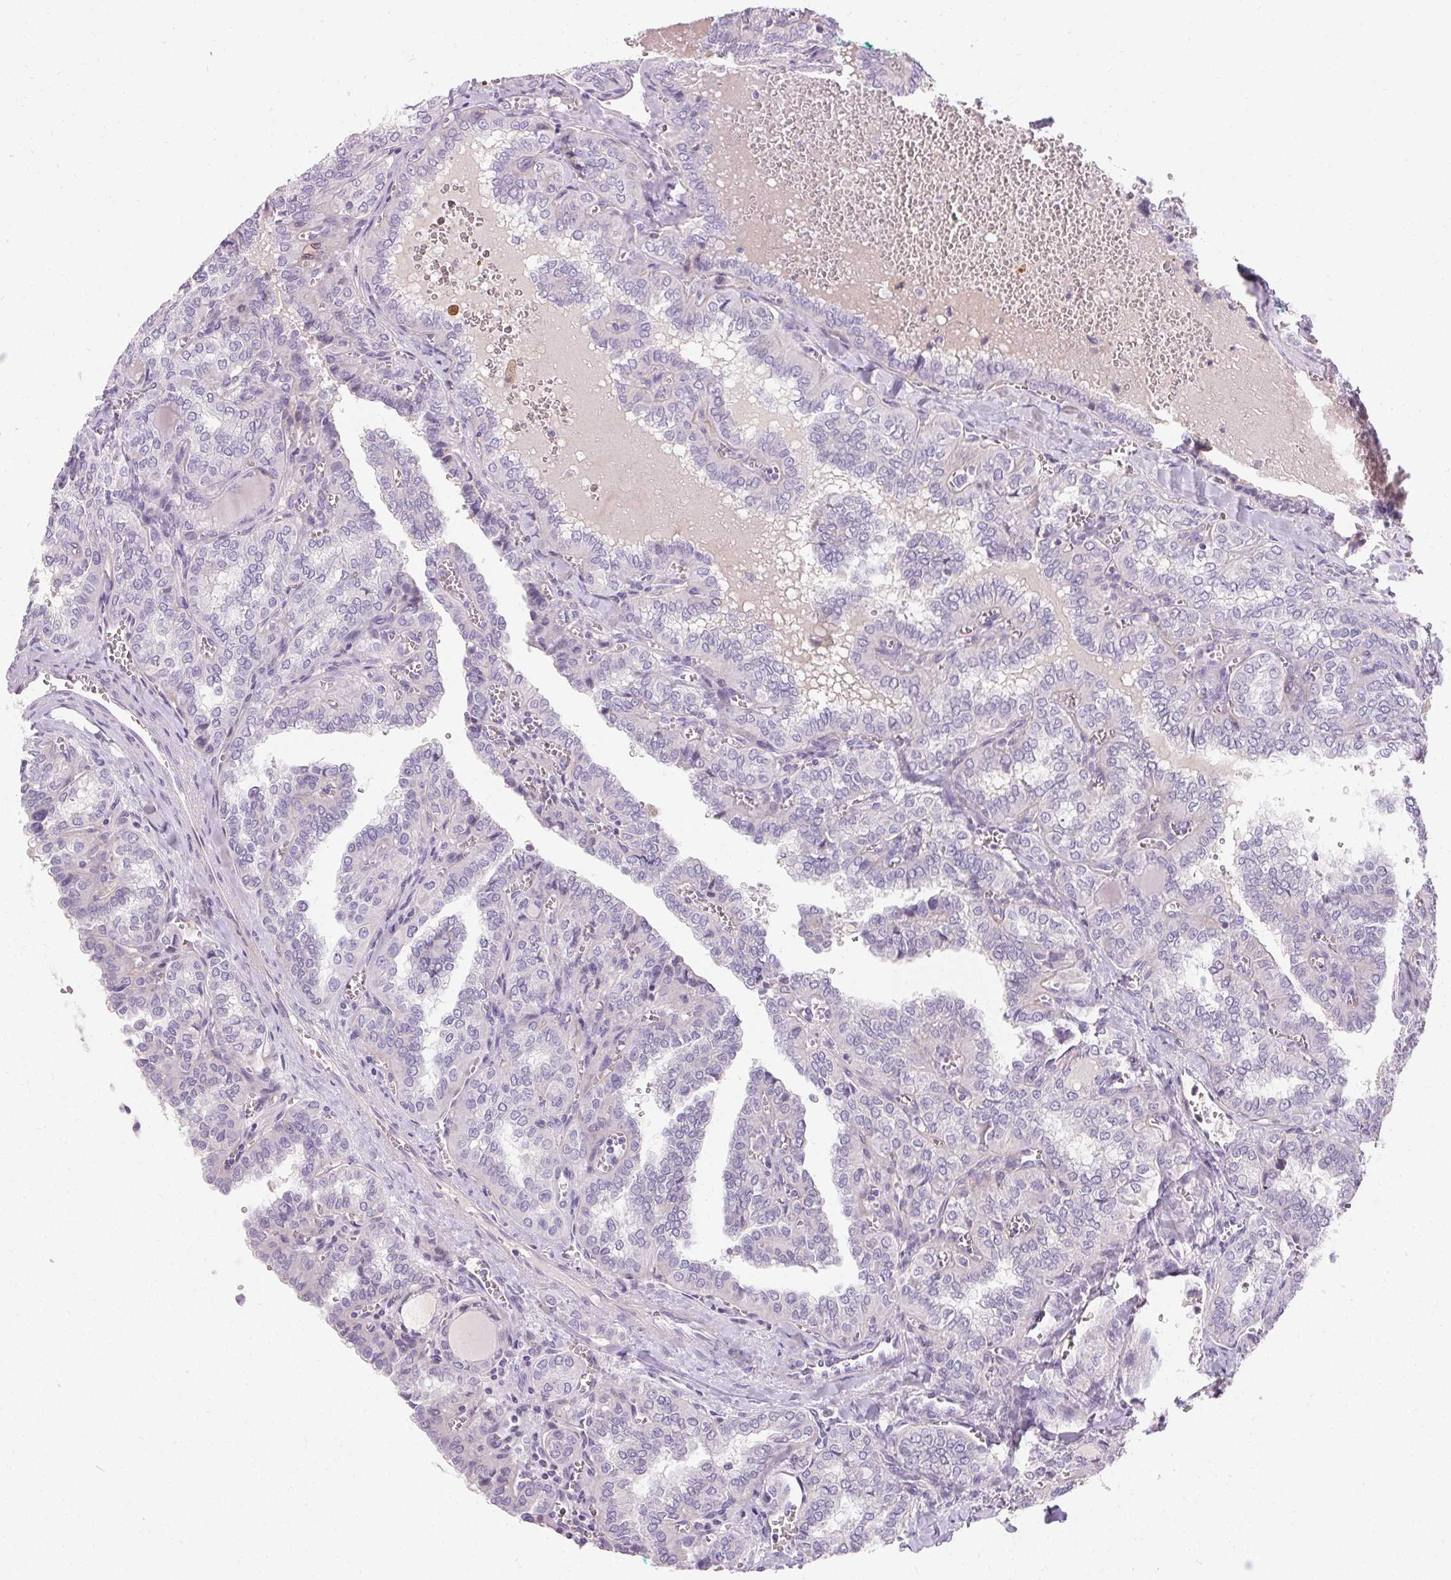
{"staining": {"intensity": "negative", "quantity": "none", "location": "none"}, "tissue": "thyroid cancer", "cell_type": "Tumor cells", "image_type": "cancer", "snomed": [{"axis": "morphology", "description": "Papillary adenocarcinoma, NOS"}, {"axis": "topography", "description": "Thyroid gland"}], "caption": "IHC histopathology image of neoplastic tissue: human thyroid papillary adenocarcinoma stained with DAB (3,3'-diaminobenzidine) reveals no significant protein positivity in tumor cells.", "gene": "TRIP13", "patient": {"sex": "female", "age": 41}}